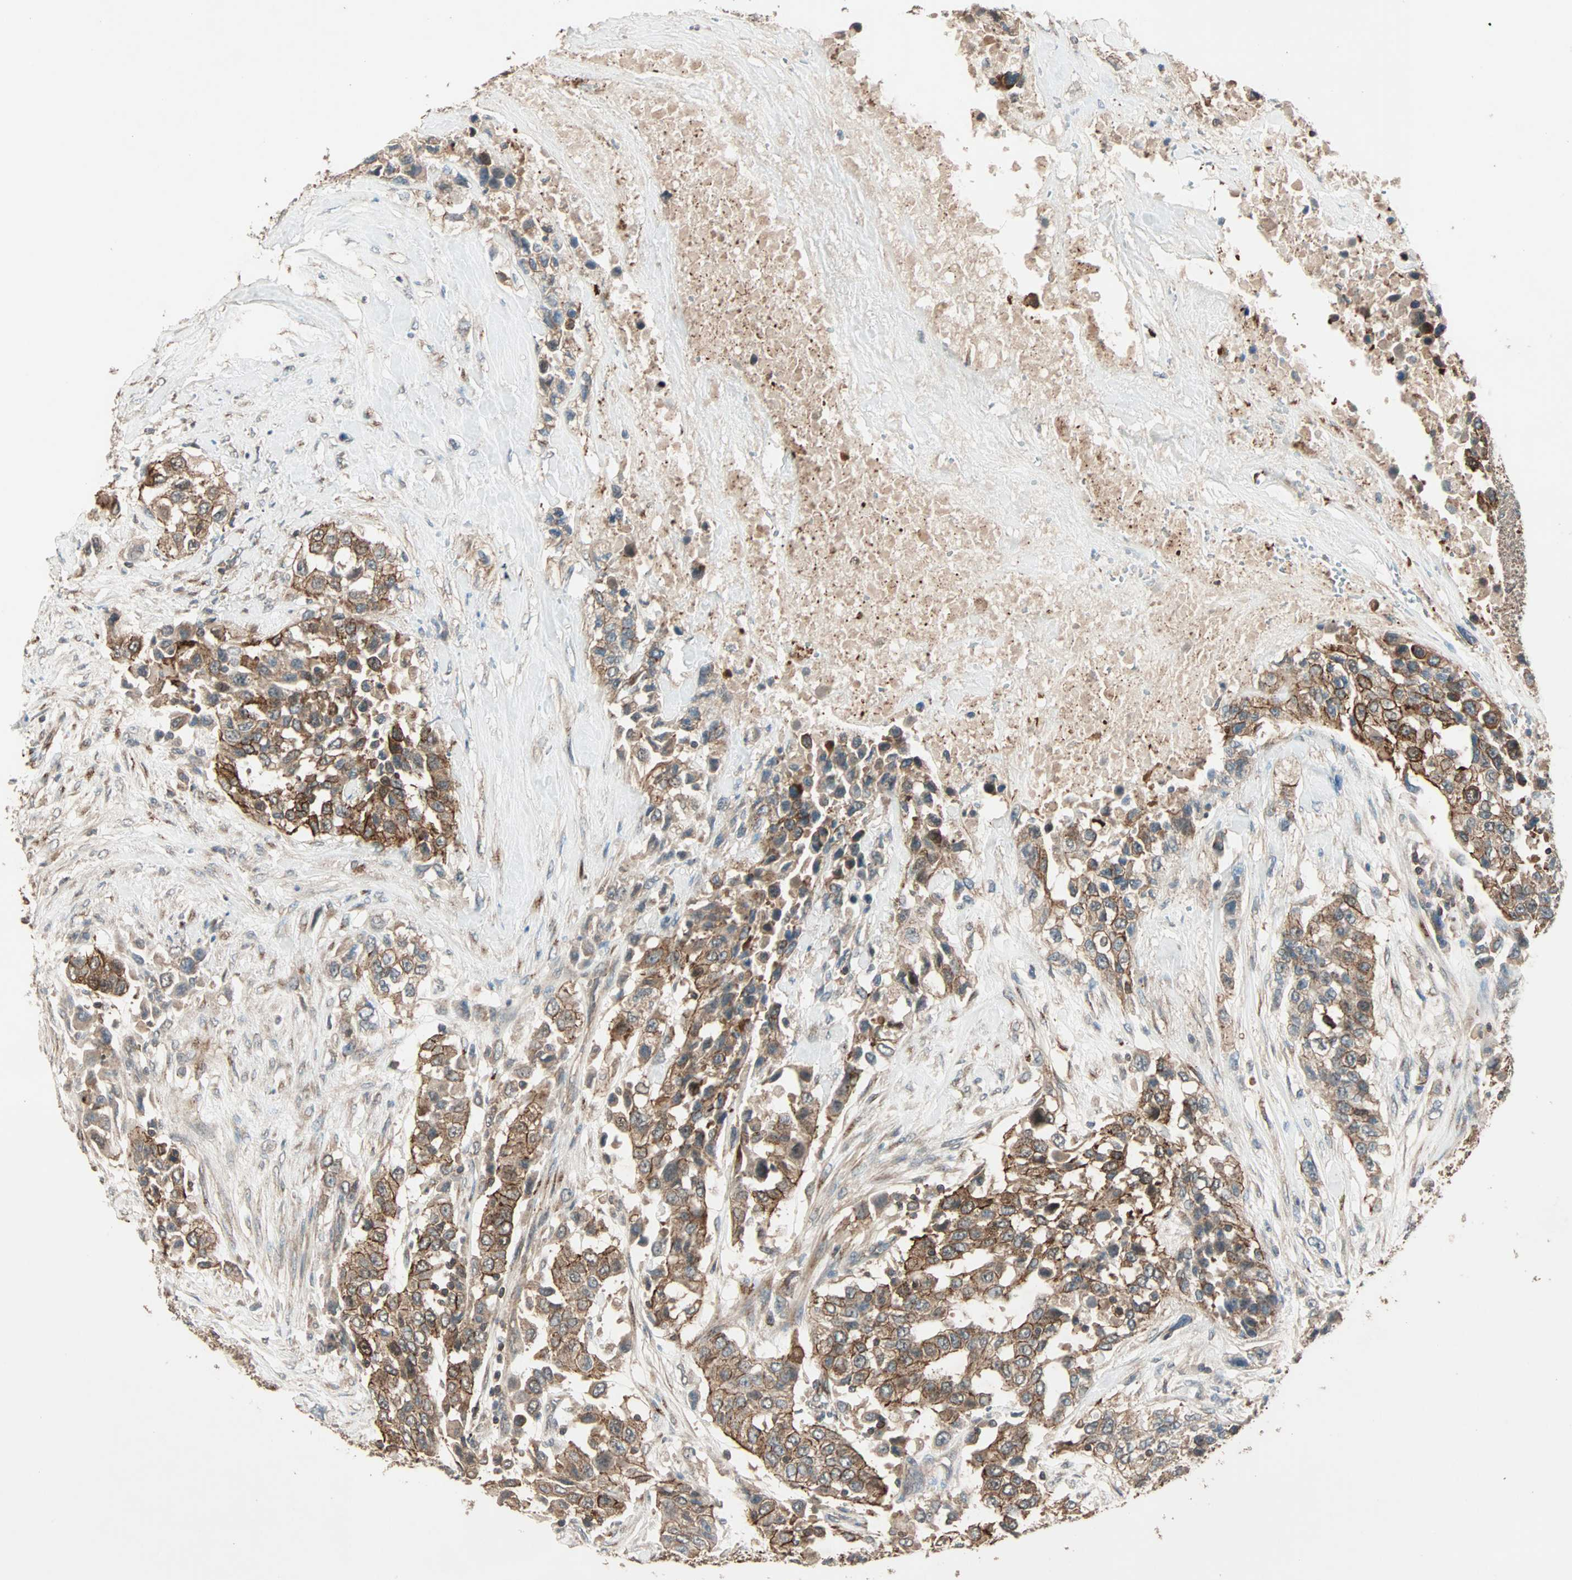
{"staining": {"intensity": "strong", "quantity": ">75%", "location": "cytoplasmic/membranous"}, "tissue": "urothelial cancer", "cell_type": "Tumor cells", "image_type": "cancer", "snomed": [{"axis": "morphology", "description": "Urothelial carcinoma, High grade"}, {"axis": "topography", "description": "Urinary bladder"}], "caption": "The image reveals staining of high-grade urothelial carcinoma, revealing strong cytoplasmic/membranous protein positivity (brown color) within tumor cells. (DAB IHC, brown staining for protein, blue staining for nuclei).", "gene": "MAP3K21", "patient": {"sex": "female", "age": 80}}